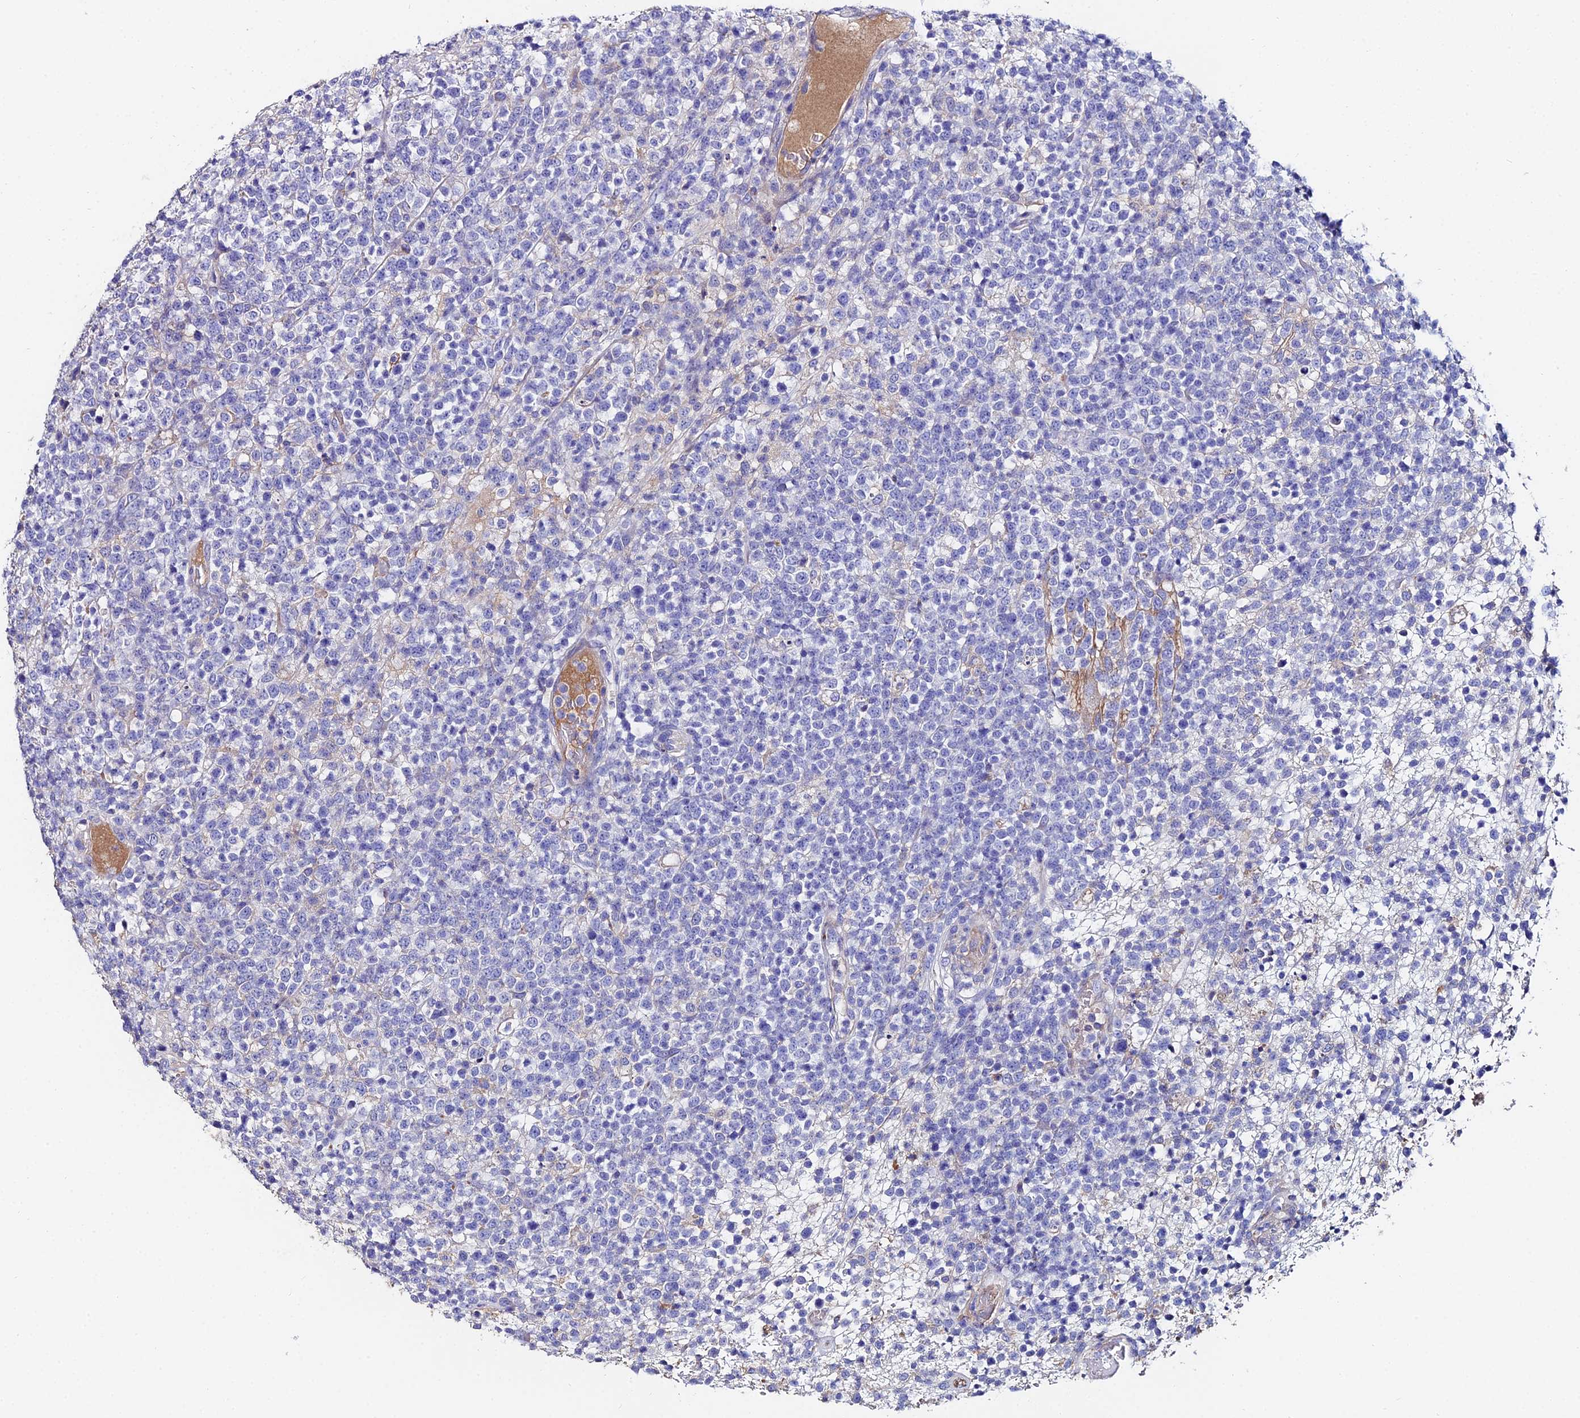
{"staining": {"intensity": "negative", "quantity": "none", "location": "none"}, "tissue": "lymphoma", "cell_type": "Tumor cells", "image_type": "cancer", "snomed": [{"axis": "morphology", "description": "Malignant lymphoma, non-Hodgkin's type, High grade"}, {"axis": "topography", "description": "Colon"}], "caption": "This image is of lymphoma stained with immunohistochemistry (IHC) to label a protein in brown with the nuclei are counter-stained blue. There is no staining in tumor cells.", "gene": "C6", "patient": {"sex": "female", "age": 53}}